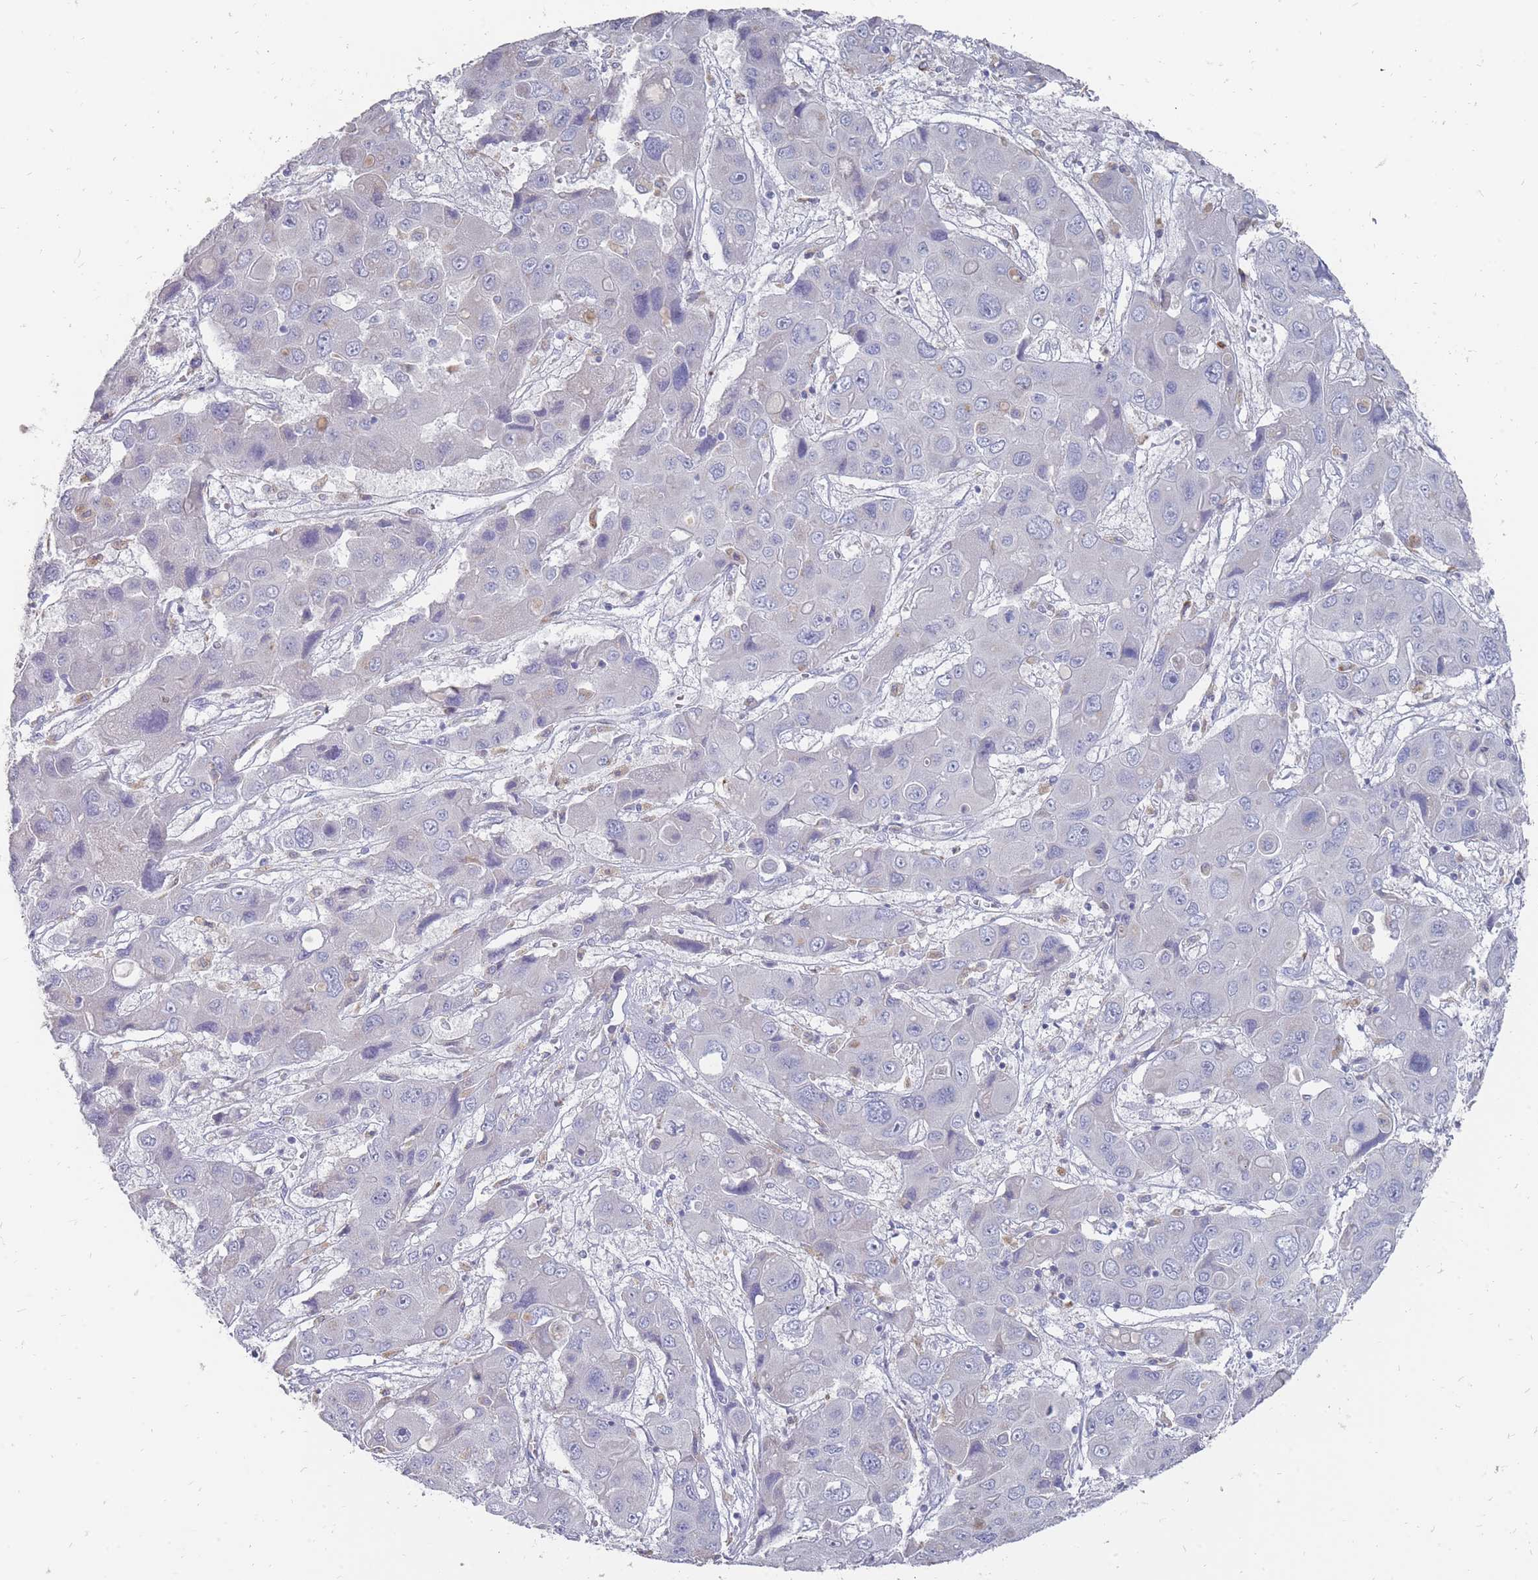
{"staining": {"intensity": "negative", "quantity": "none", "location": "none"}, "tissue": "liver cancer", "cell_type": "Tumor cells", "image_type": "cancer", "snomed": [{"axis": "morphology", "description": "Cholangiocarcinoma"}, {"axis": "topography", "description": "Liver"}], "caption": "The IHC histopathology image has no significant positivity in tumor cells of liver cholangiocarcinoma tissue.", "gene": "OTULINL", "patient": {"sex": "male", "age": 67}}